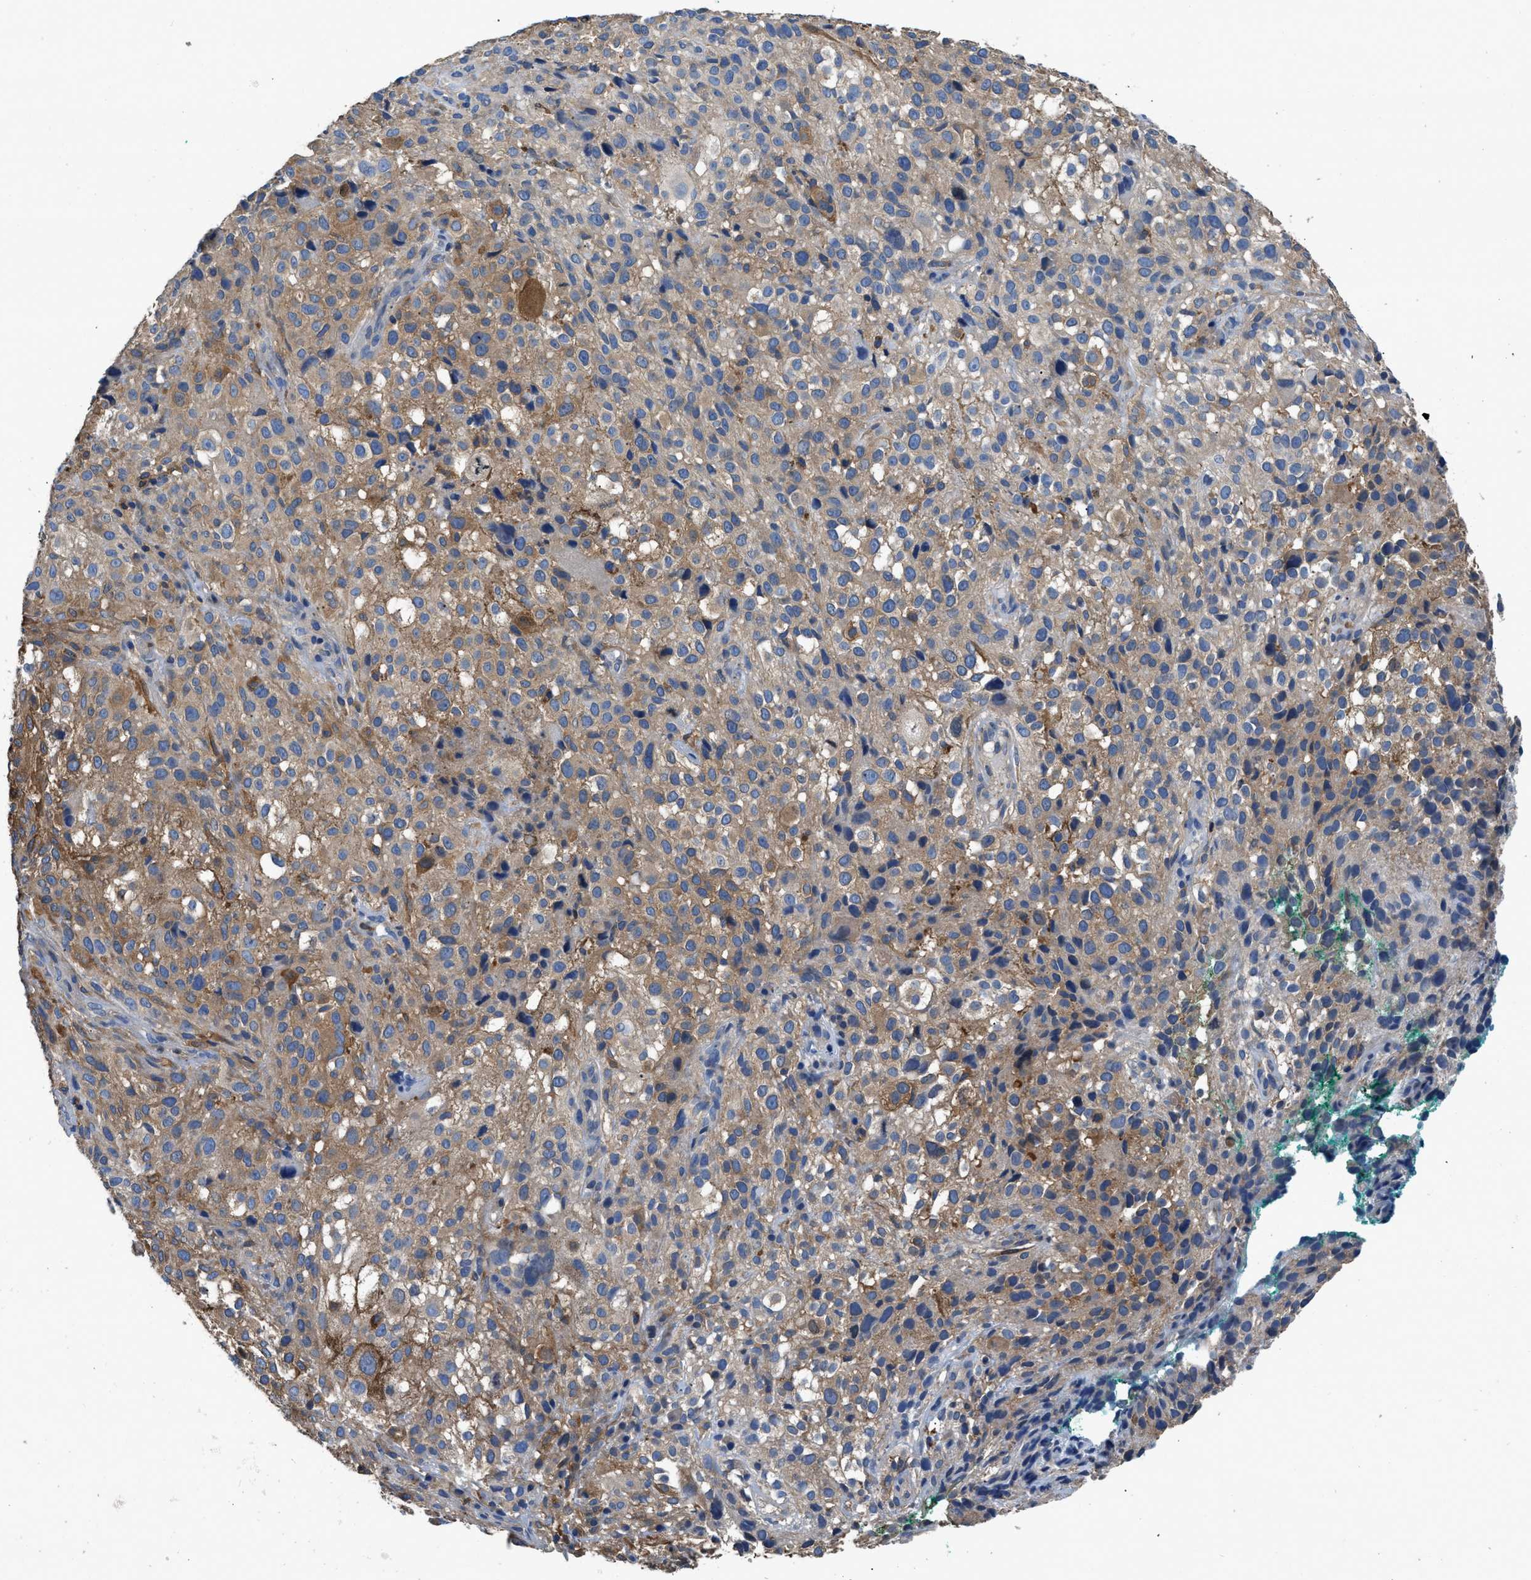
{"staining": {"intensity": "moderate", "quantity": "25%-75%", "location": "cytoplasmic/membranous"}, "tissue": "melanoma", "cell_type": "Tumor cells", "image_type": "cancer", "snomed": [{"axis": "morphology", "description": "Necrosis, NOS"}, {"axis": "morphology", "description": "Malignant melanoma, NOS"}, {"axis": "topography", "description": "Skin"}], "caption": "Tumor cells exhibit medium levels of moderate cytoplasmic/membranous positivity in approximately 25%-75% of cells in melanoma.", "gene": "PKM", "patient": {"sex": "female", "age": 87}}